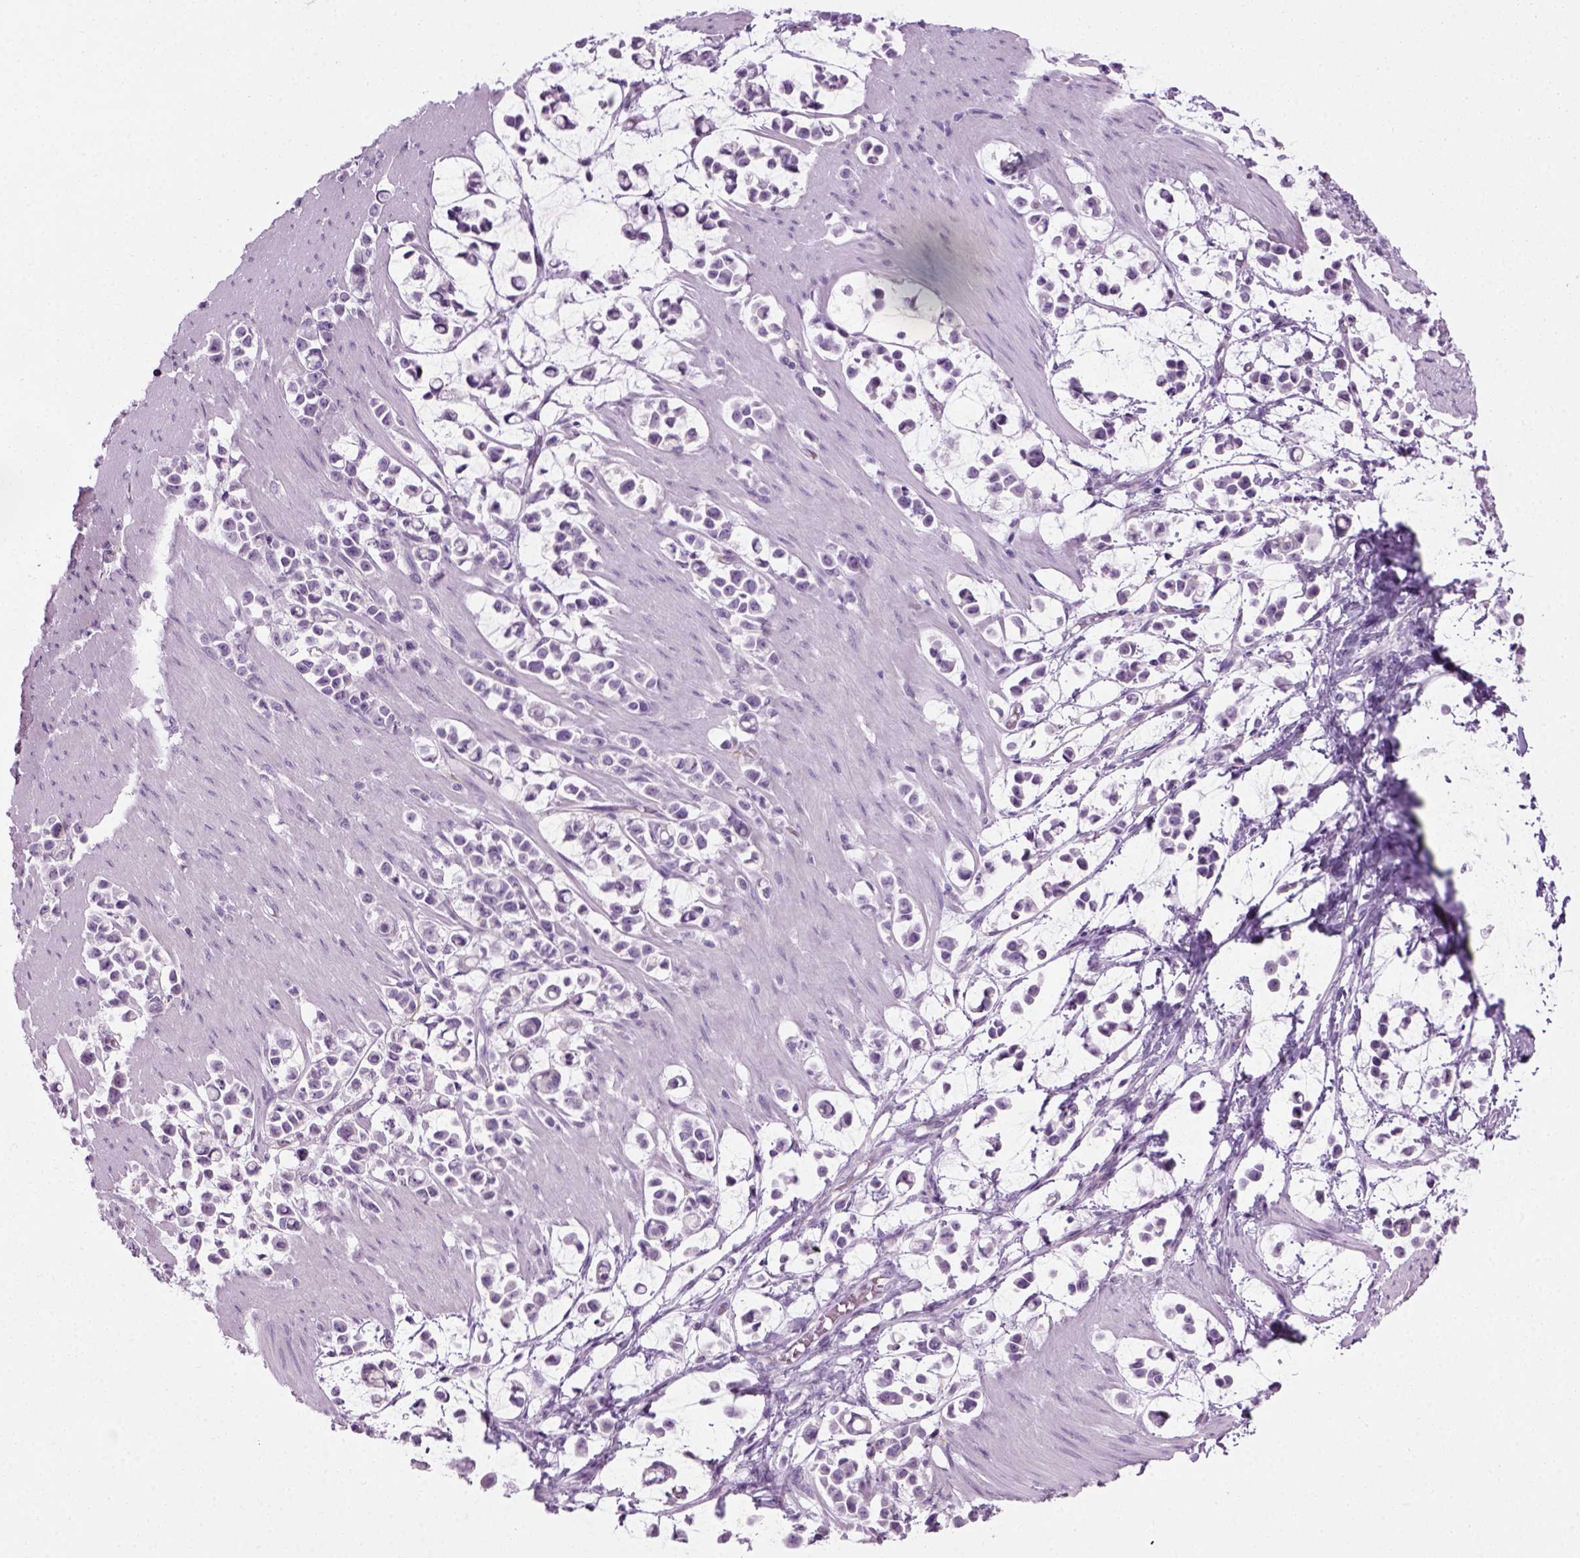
{"staining": {"intensity": "negative", "quantity": "none", "location": "none"}, "tissue": "stomach cancer", "cell_type": "Tumor cells", "image_type": "cancer", "snomed": [{"axis": "morphology", "description": "Adenocarcinoma, NOS"}, {"axis": "topography", "description": "Stomach"}], "caption": "Tumor cells are negative for brown protein staining in stomach adenocarcinoma. (DAB (3,3'-diaminobenzidine) immunohistochemistry, high magnification).", "gene": "CIBAR2", "patient": {"sex": "male", "age": 82}}